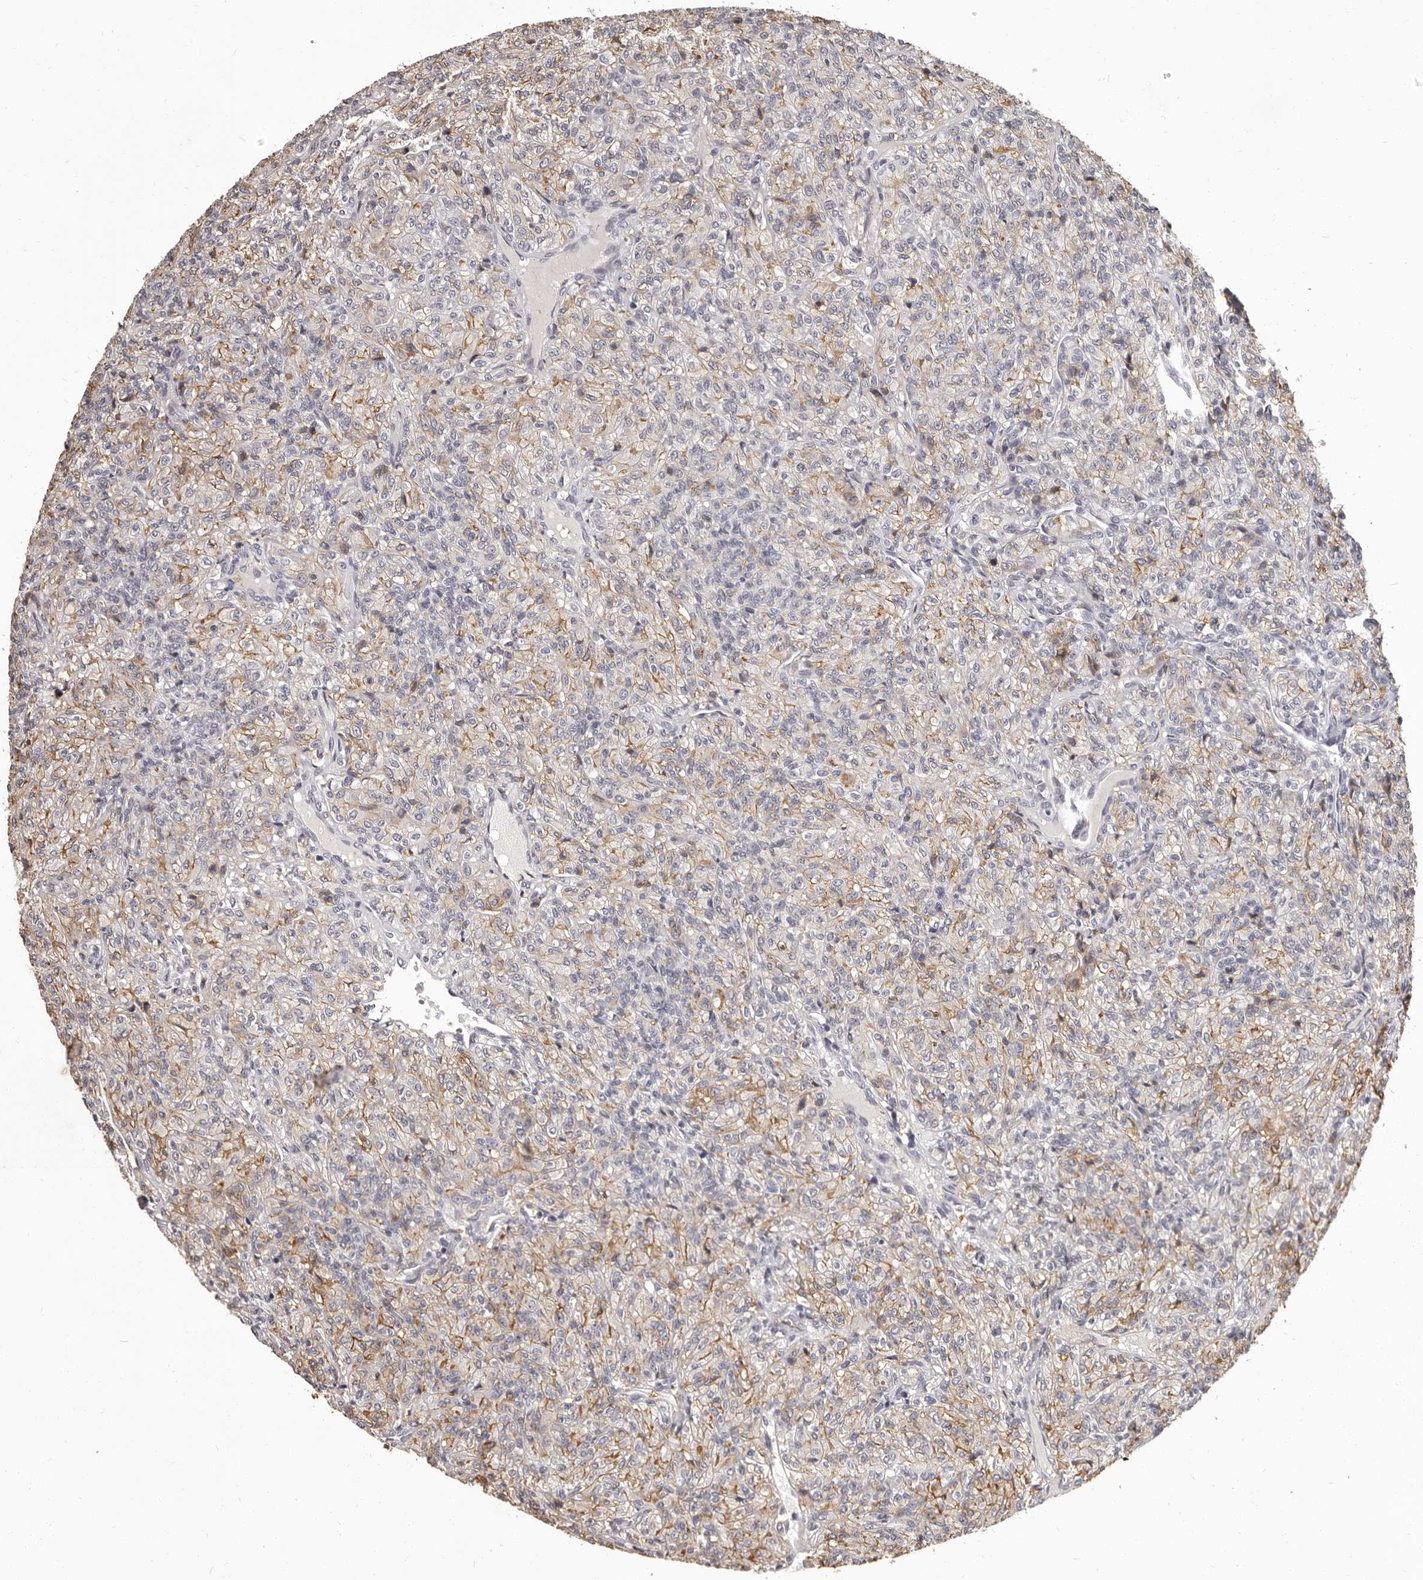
{"staining": {"intensity": "moderate", "quantity": "25%-75%", "location": "cytoplasmic/membranous"}, "tissue": "renal cancer", "cell_type": "Tumor cells", "image_type": "cancer", "snomed": [{"axis": "morphology", "description": "Adenocarcinoma, NOS"}, {"axis": "topography", "description": "Kidney"}], "caption": "This micrograph displays adenocarcinoma (renal) stained with immunohistochemistry (IHC) to label a protein in brown. The cytoplasmic/membranous of tumor cells show moderate positivity for the protein. Nuclei are counter-stained blue.", "gene": "GPR78", "patient": {"sex": "male", "age": 77}}